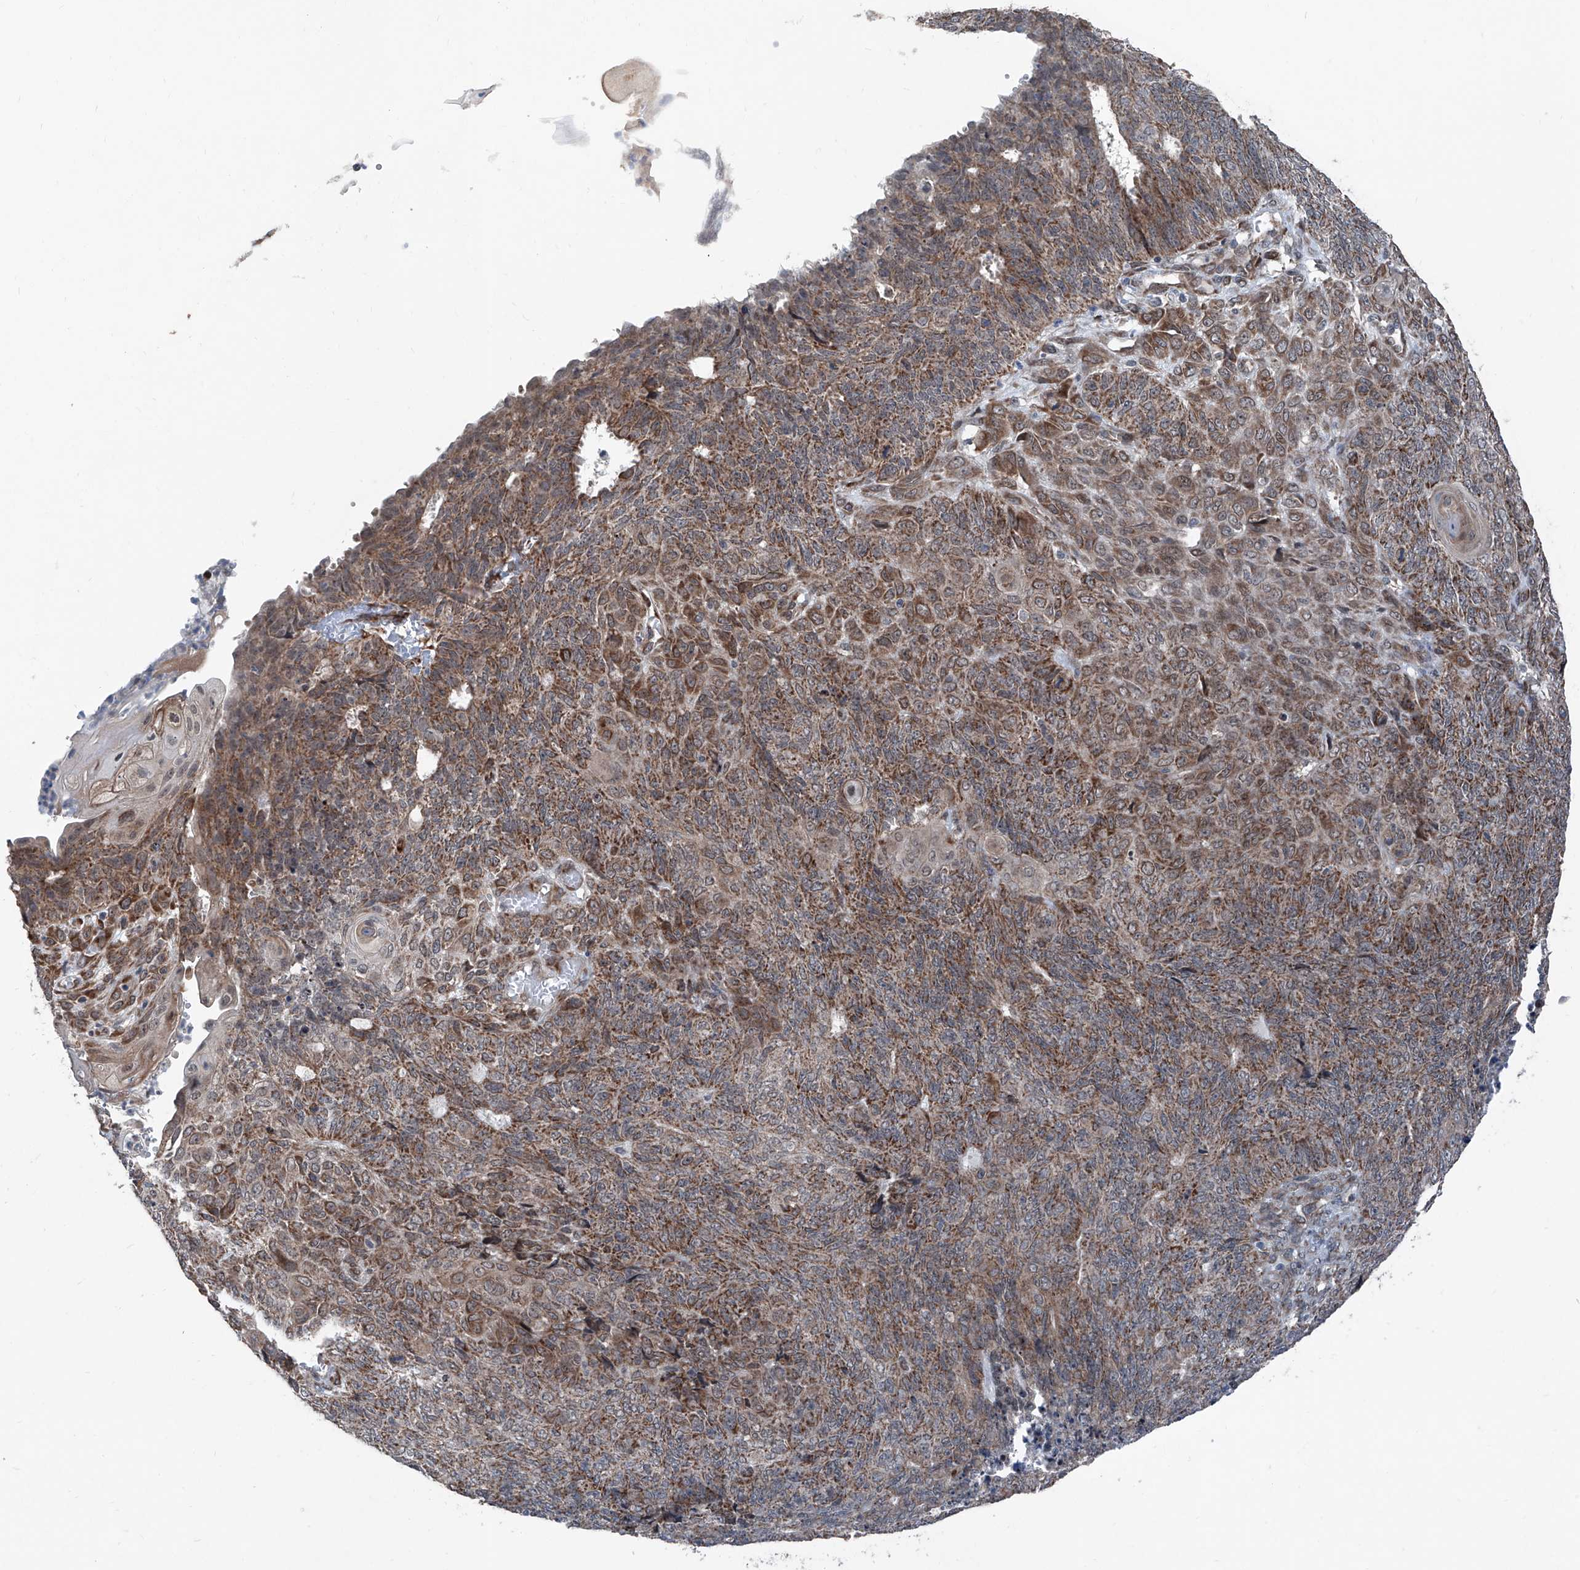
{"staining": {"intensity": "moderate", "quantity": ">75%", "location": "cytoplasmic/membranous"}, "tissue": "endometrial cancer", "cell_type": "Tumor cells", "image_type": "cancer", "snomed": [{"axis": "morphology", "description": "Adenocarcinoma, NOS"}, {"axis": "topography", "description": "Endometrium"}], "caption": "Endometrial cancer (adenocarcinoma) stained with IHC demonstrates moderate cytoplasmic/membranous expression in about >75% of tumor cells.", "gene": "COA7", "patient": {"sex": "female", "age": 32}}